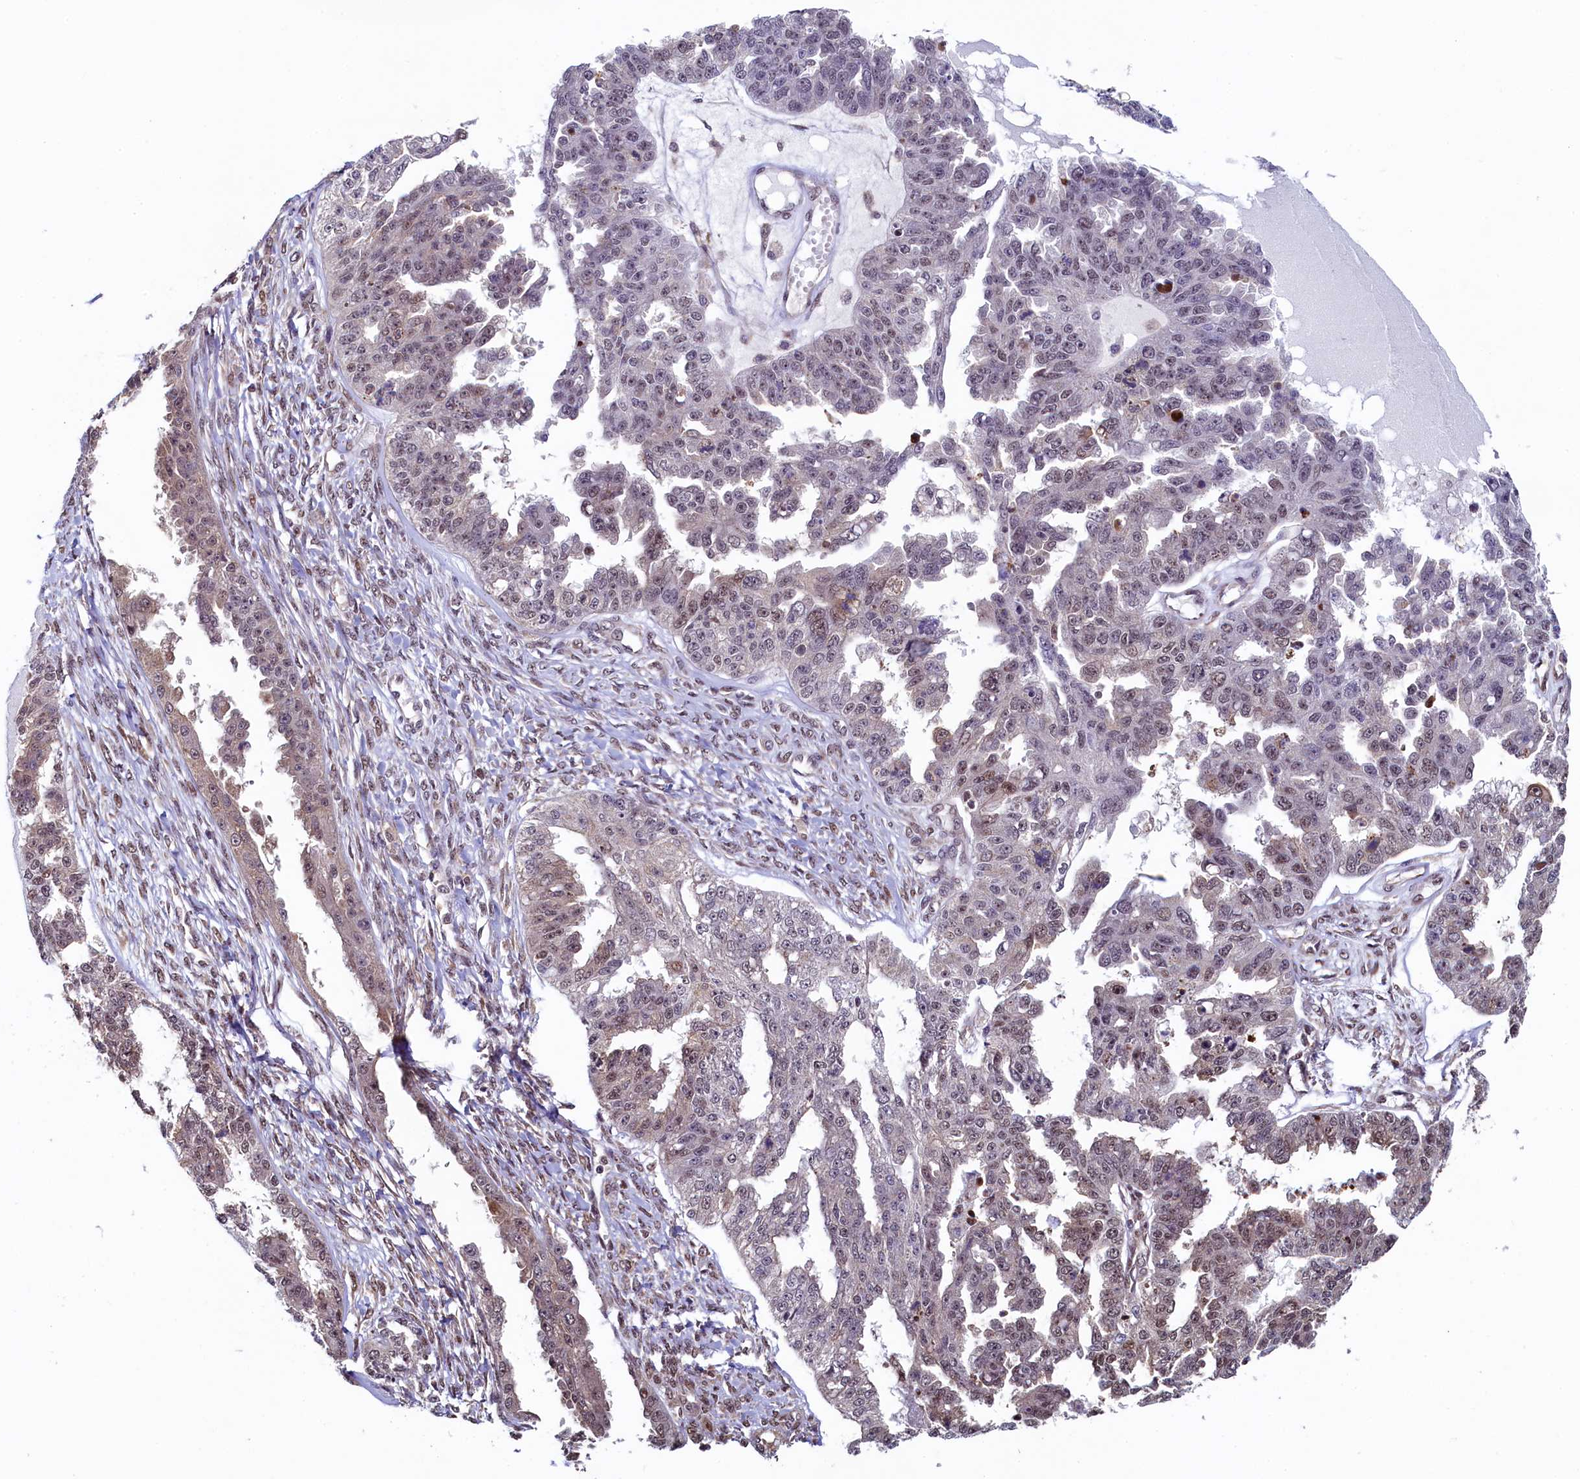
{"staining": {"intensity": "weak", "quantity": "25%-75%", "location": "nuclear"}, "tissue": "ovarian cancer", "cell_type": "Tumor cells", "image_type": "cancer", "snomed": [{"axis": "morphology", "description": "Cystadenocarcinoma, serous, NOS"}, {"axis": "topography", "description": "Ovary"}], "caption": "The photomicrograph reveals staining of ovarian serous cystadenocarcinoma, revealing weak nuclear protein expression (brown color) within tumor cells.", "gene": "LEO1", "patient": {"sex": "female", "age": 58}}